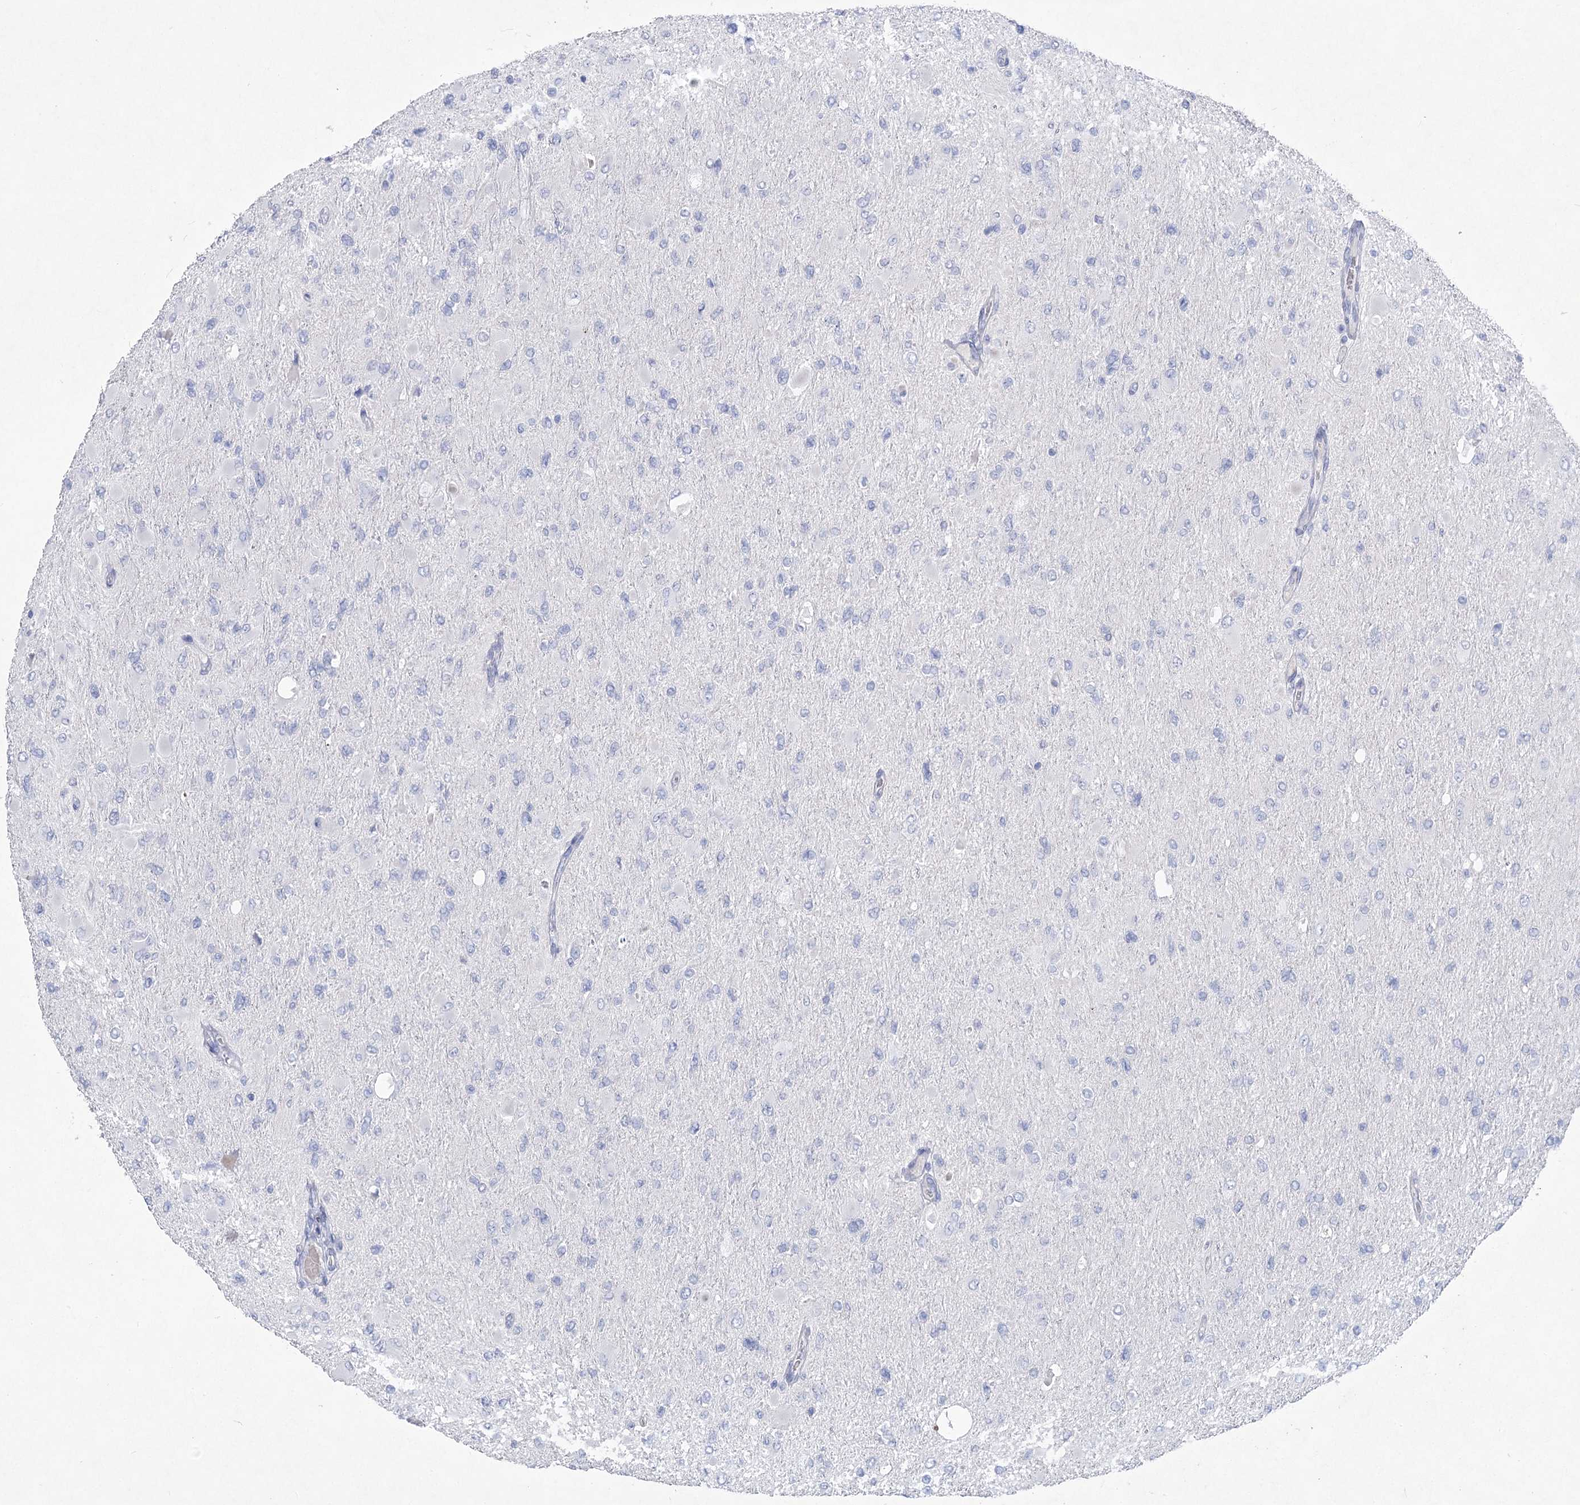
{"staining": {"intensity": "negative", "quantity": "none", "location": "none"}, "tissue": "glioma", "cell_type": "Tumor cells", "image_type": "cancer", "snomed": [{"axis": "morphology", "description": "Glioma, malignant, High grade"}, {"axis": "topography", "description": "Cerebral cortex"}], "caption": "High power microscopy photomicrograph of an immunohistochemistry (IHC) image of glioma, revealing no significant positivity in tumor cells.", "gene": "WDR74", "patient": {"sex": "female", "age": 36}}